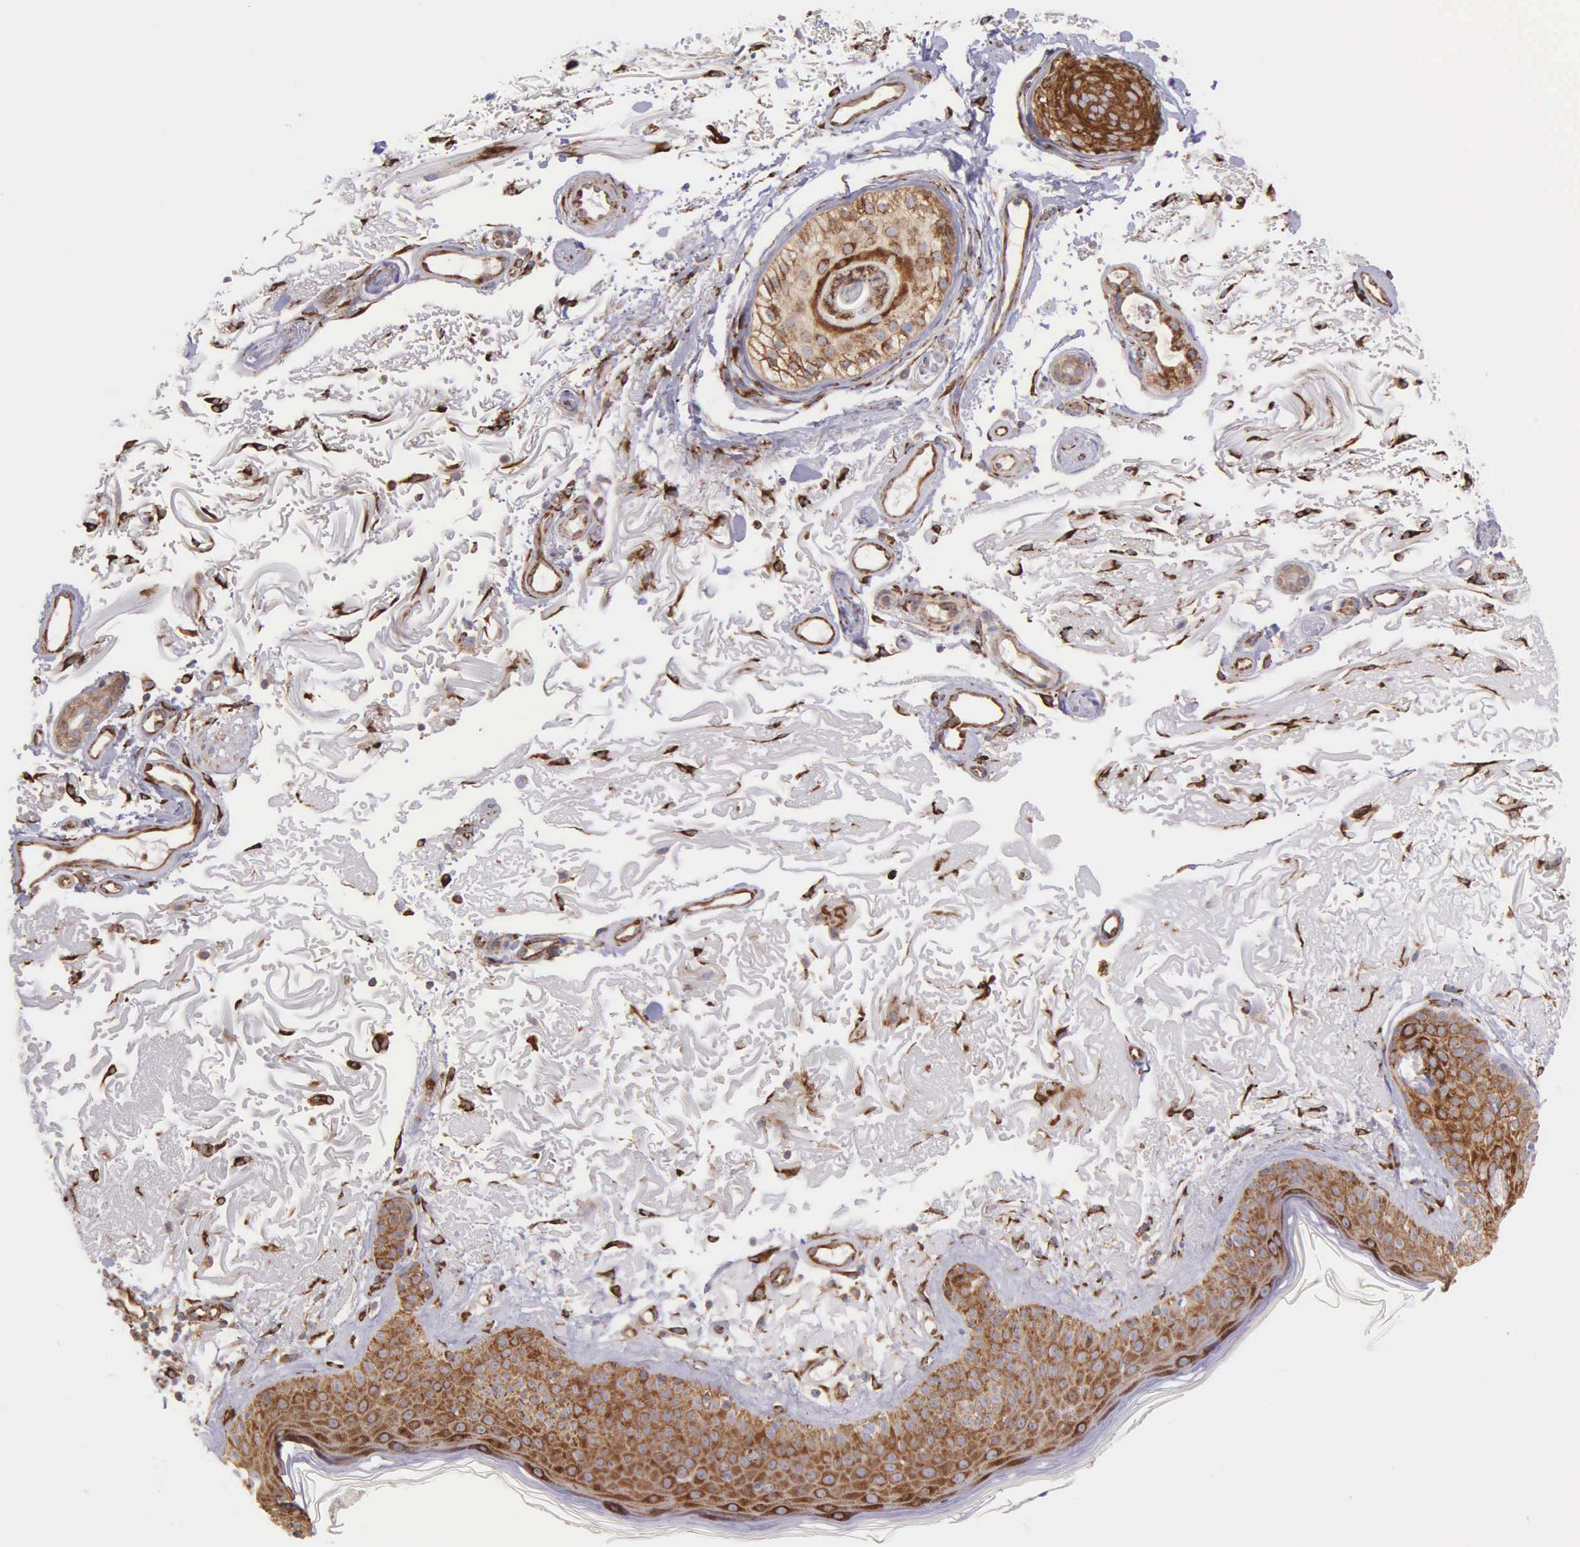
{"staining": {"intensity": "moderate", "quantity": ">75%", "location": "cytoplasmic/membranous"}, "tissue": "skin", "cell_type": "Fibroblasts", "image_type": "normal", "snomed": [{"axis": "morphology", "description": "Normal tissue, NOS"}, {"axis": "topography", "description": "Skin"}], "caption": "A high-resolution photomicrograph shows immunohistochemistry (IHC) staining of unremarkable skin, which demonstrates moderate cytoplasmic/membranous expression in approximately >75% of fibroblasts. (Brightfield microscopy of DAB IHC at high magnification).", "gene": "CKAP4", "patient": {"sex": "female", "age": 90}}